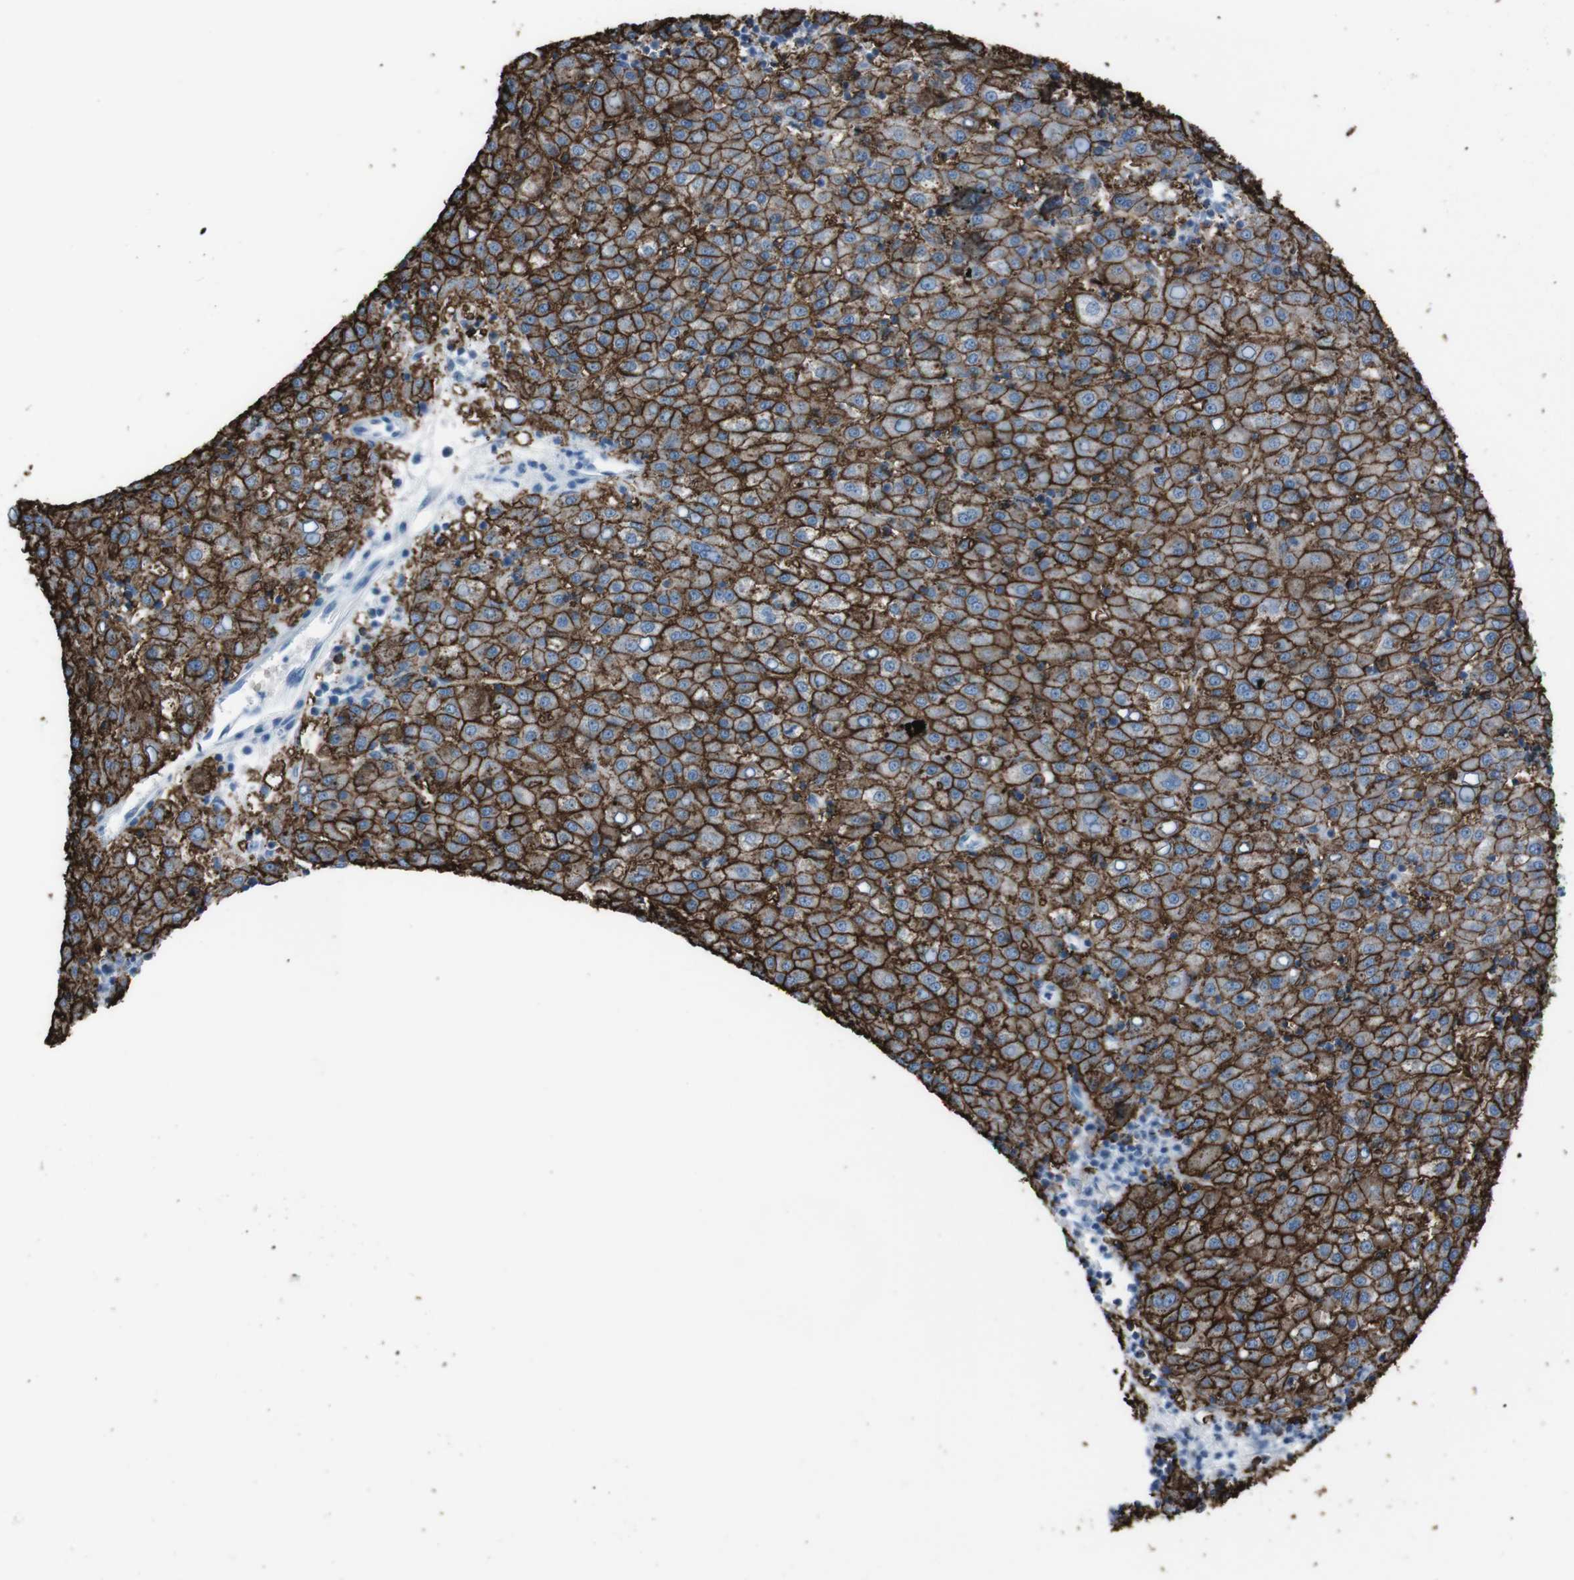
{"staining": {"intensity": "strong", "quantity": ">75%", "location": "cytoplasmic/membranous"}, "tissue": "liver cancer", "cell_type": "Tumor cells", "image_type": "cancer", "snomed": [{"axis": "morphology", "description": "Carcinoma, Hepatocellular, NOS"}, {"axis": "topography", "description": "Liver"}], "caption": "This is a histology image of IHC staining of hepatocellular carcinoma (liver), which shows strong expression in the cytoplasmic/membranous of tumor cells.", "gene": "ST6GAL1", "patient": {"sex": "female", "age": 58}}